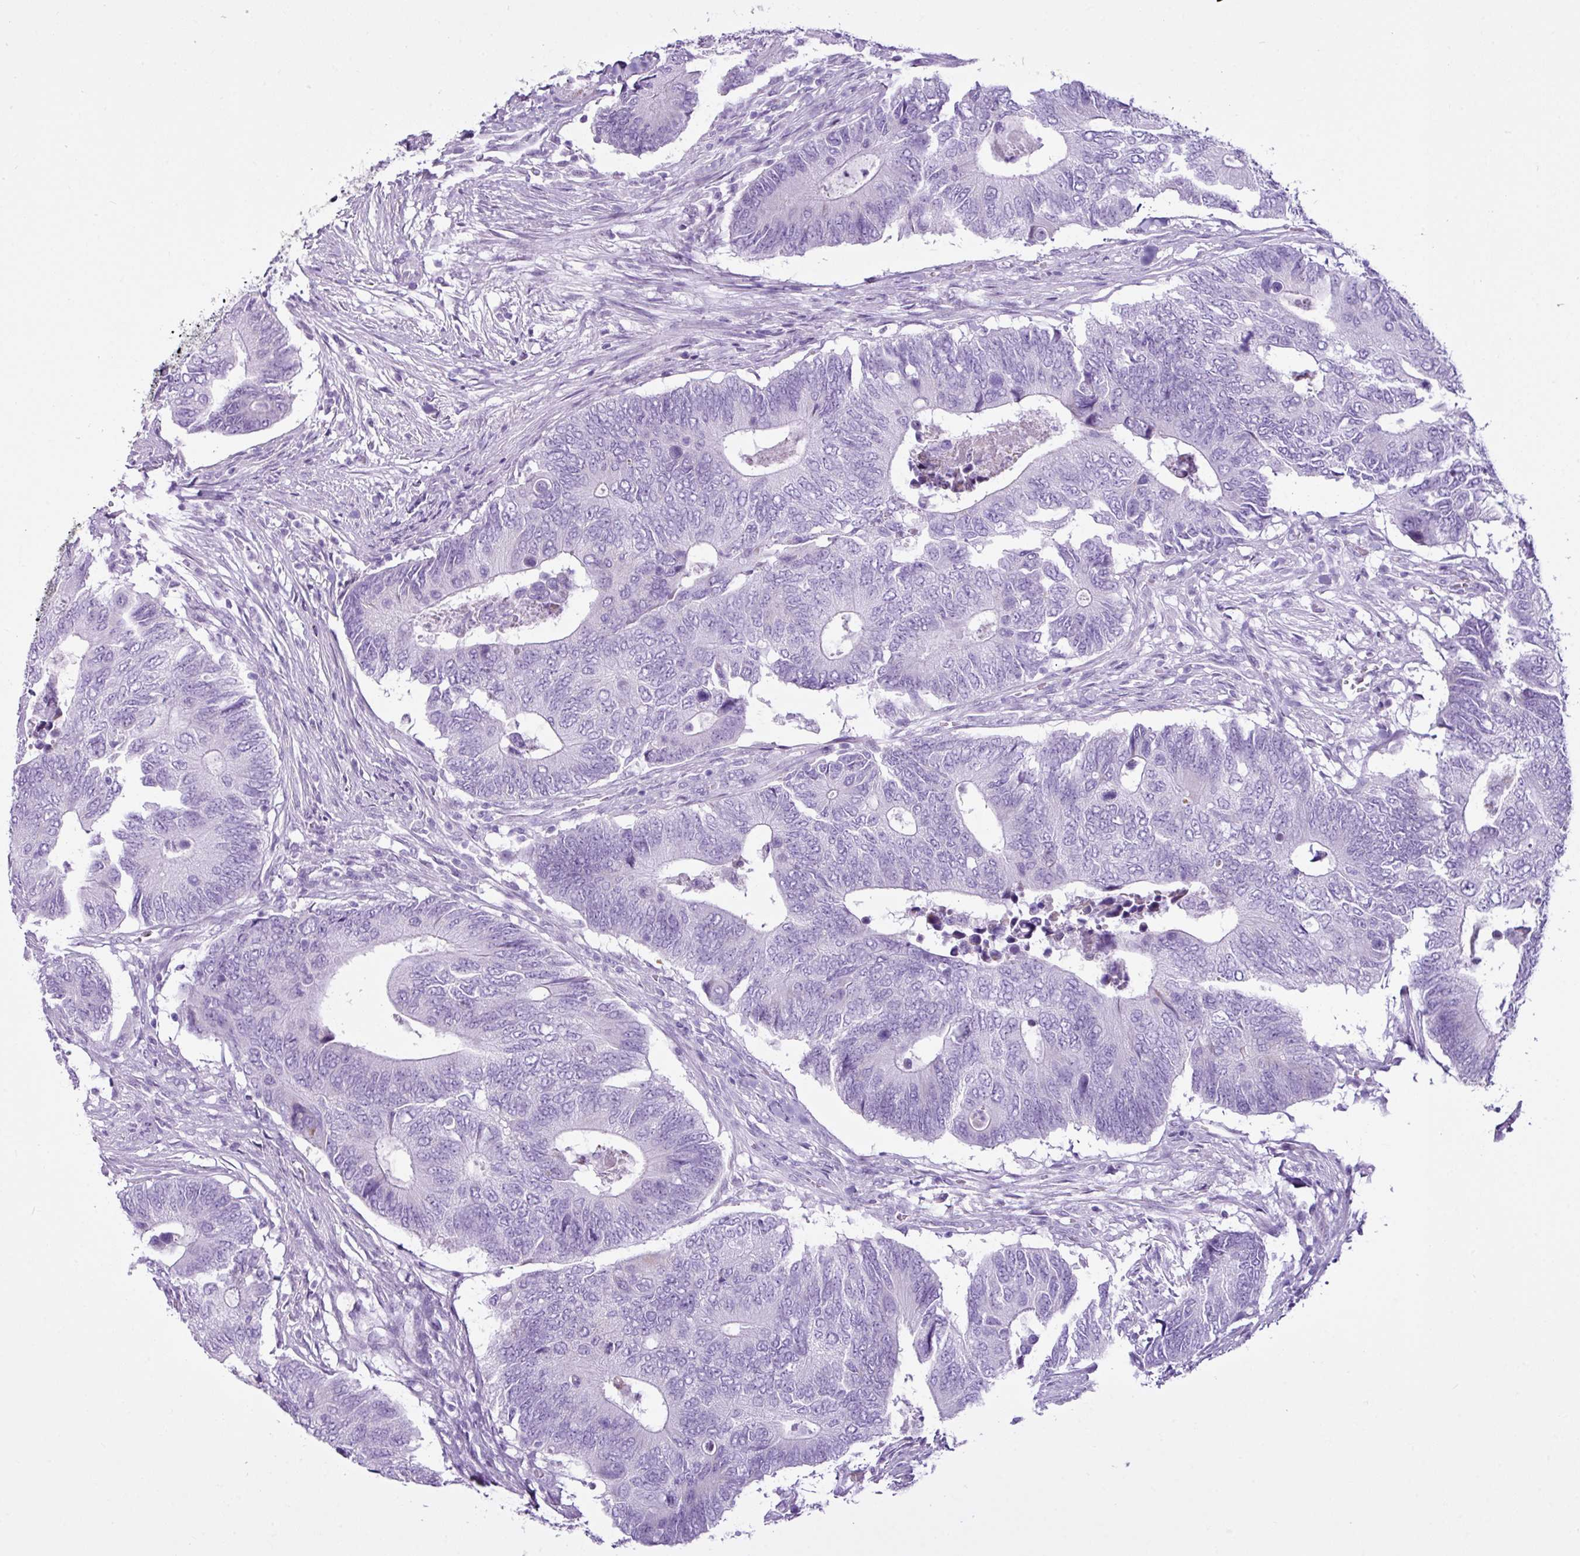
{"staining": {"intensity": "negative", "quantity": "none", "location": "none"}, "tissue": "colorectal cancer", "cell_type": "Tumor cells", "image_type": "cancer", "snomed": [{"axis": "morphology", "description": "Adenocarcinoma, NOS"}, {"axis": "topography", "description": "Colon"}], "caption": "An IHC micrograph of colorectal cancer is shown. There is no staining in tumor cells of colorectal cancer.", "gene": "LILRB4", "patient": {"sex": "male", "age": 87}}